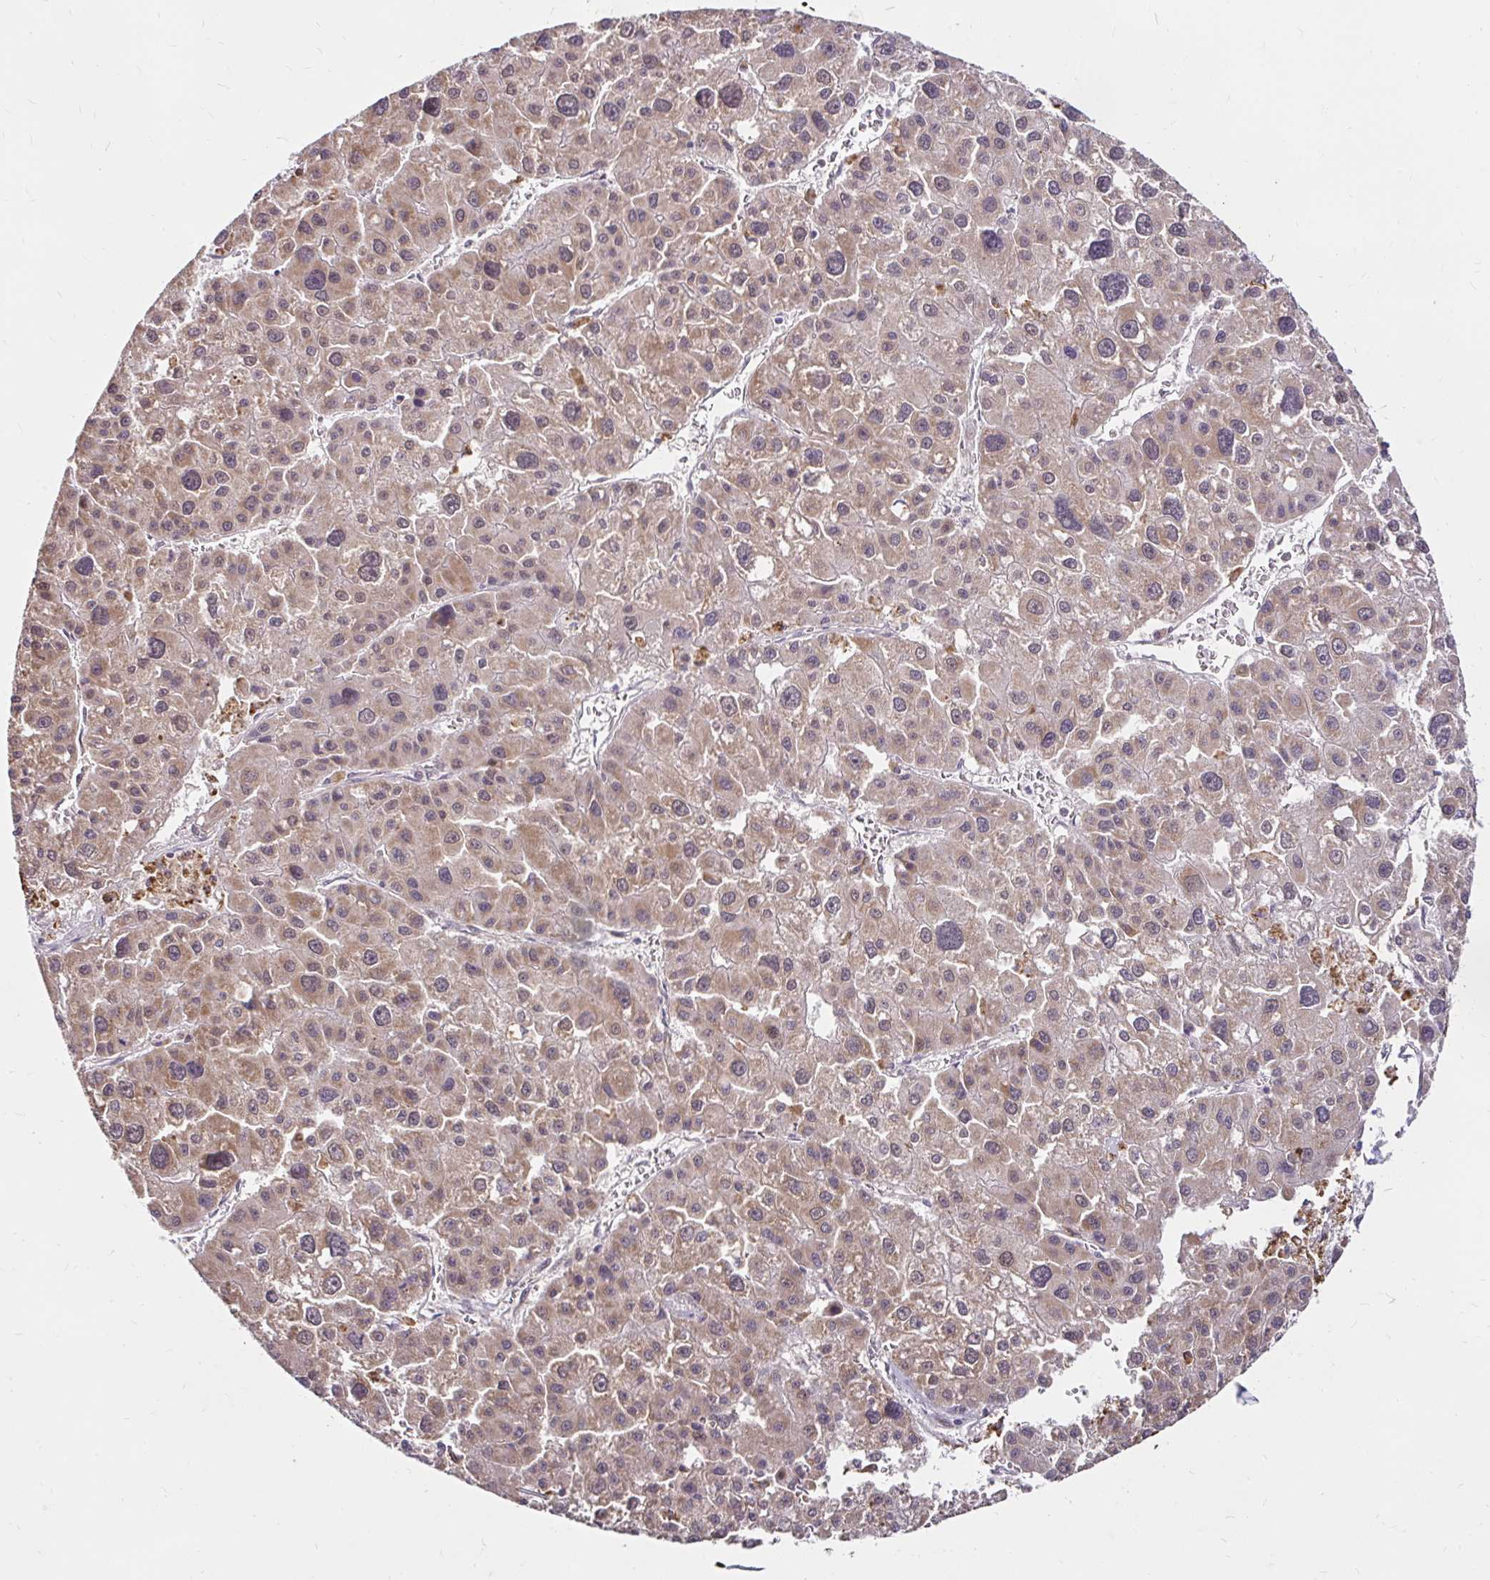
{"staining": {"intensity": "moderate", "quantity": ">75%", "location": "cytoplasmic/membranous"}, "tissue": "liver cancer", "cell_type": "Tumor cells", "image_type": "cancer", "snomed": [{"axis": "morphology", "description": "Carcinoma, Hepatocellular, NOS"}, {"axis": "topography", "description": "Liver"}], "caption": "A photomicrograph of liver cancer (hepatocellular carcinoma) stained for a protein shows moderate cytoplasmic/membranous brown staining in tumor cells.", "gene": "TIMM50", "patient": {"sex": "male", "age": 73}}